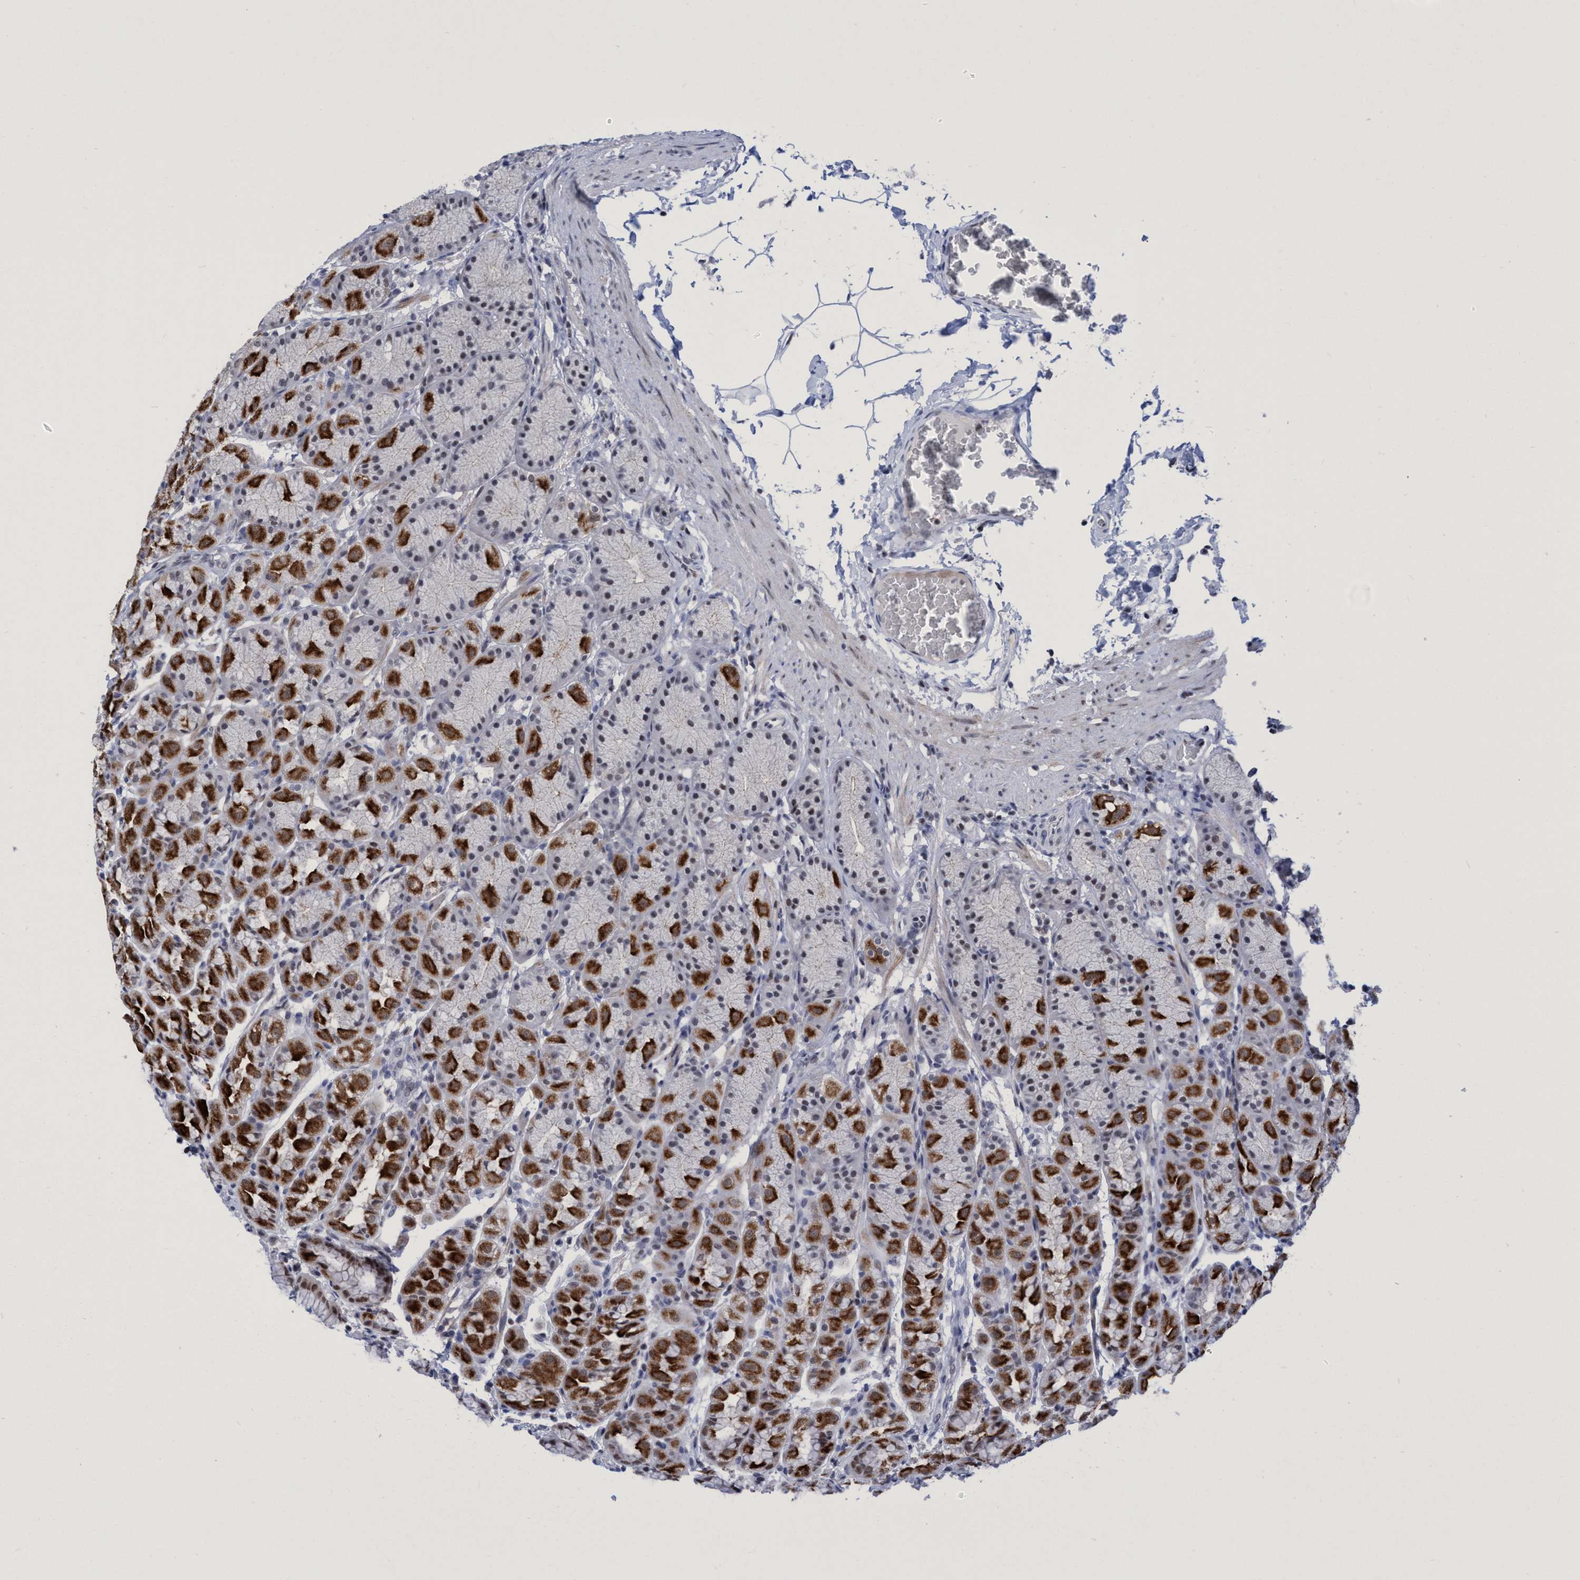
{"staining": {"intensity": "strong", "quantity": "25%-75%", "location": "cytoplasmic/membranous,nuclear"}, "tissue": "stomach", "cell_type": "Glandular cells", "image_type": "normal", "snomed": [{"axis": "morphology", "description": "Normal tissue, NOS"}, {"axis": "topography", "description": "Stomach"}], "caption": "Protein staining displays strong cytoplasmic/membranous,nuclear expression in about 25%-75% of glandular cells in normal stomach. (Brightfield microscopy of DAB IHC at high magnification).", "gene": "C9orf78", "patient": {"sex": "male", "age": 42}}